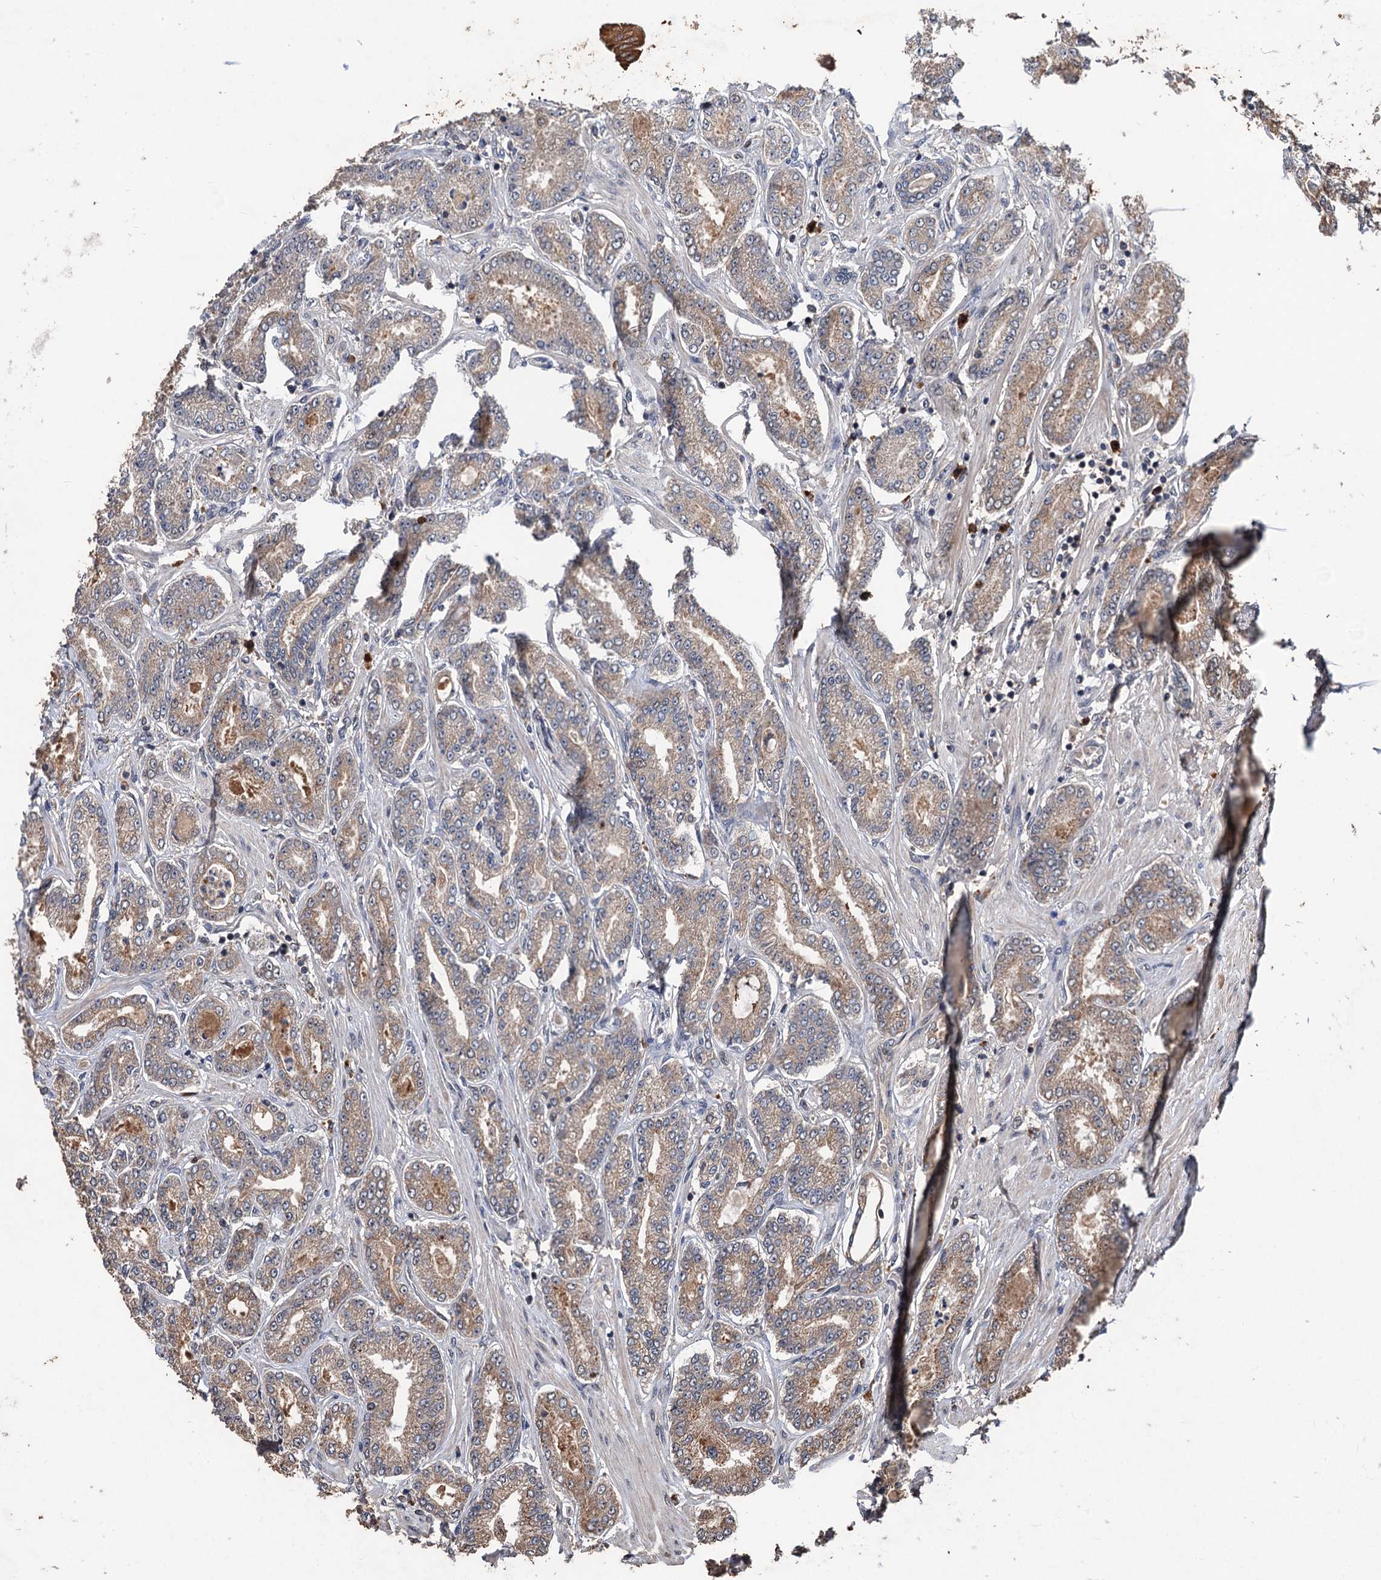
{"staining": {"intensity": "moderate", "quantity": ">75%", "location": "cytoplasmic/membranous"}, "tissue": "prostate cancer", "cell_type": "Tumor cells", "image_type": "cancer", "snomed": [{"axis": "morphology", "description": "Adenocarcinoma, Low grade"}, {"axis": "topography", "description": "Prostate"}], "caption": "Immunohistochemical staining of prostate cancer exhibits medium levels of moderate cytoplasmic/membranous protein expression in approximately >75% of tumor cells.", "gene": "ZNF438", "patient": {"sex": "male", "age": 63}}